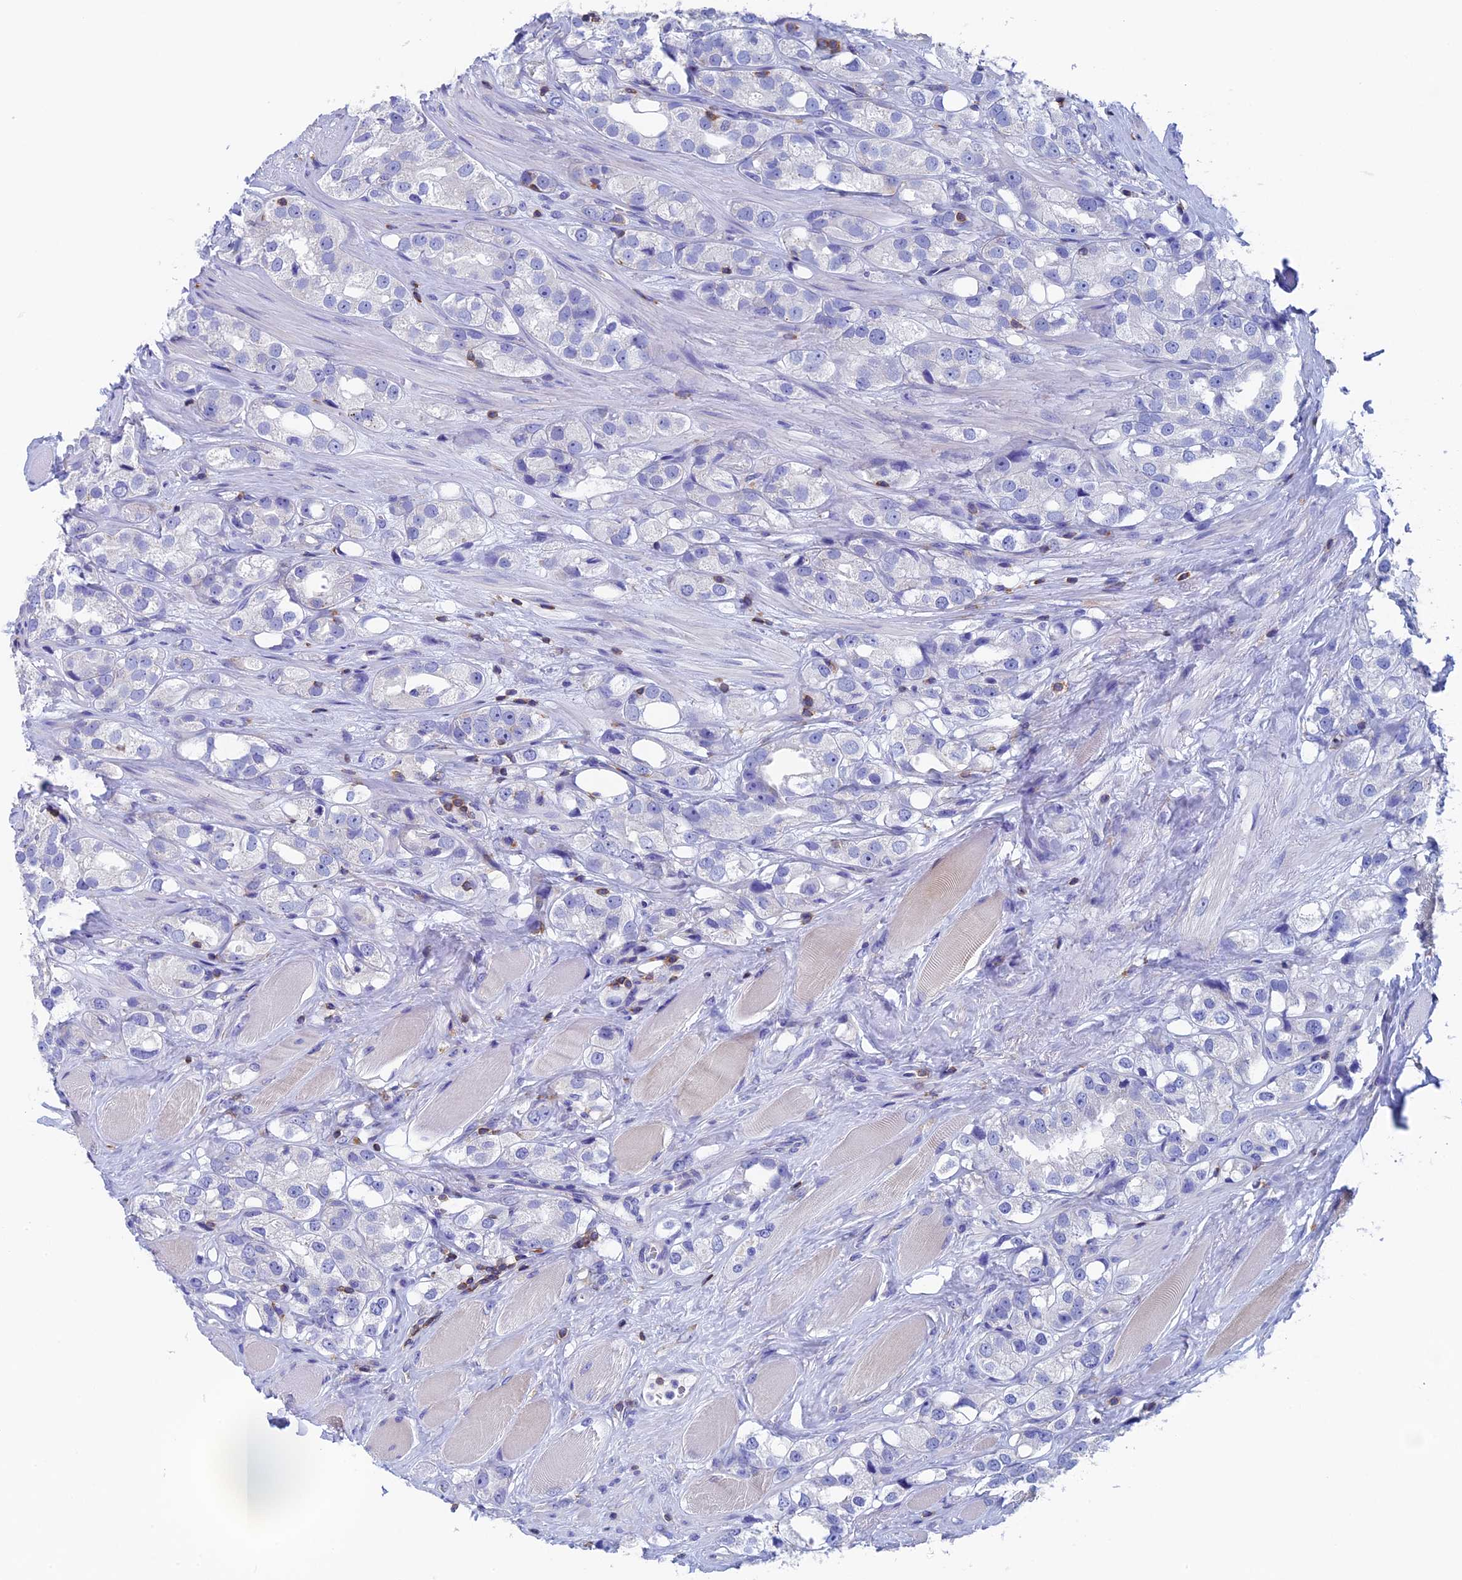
{"staining": {"intensity": "negative", "quantity": "none", "location": "none"}, "tissue": "prostate cancer", "cell_type": "Tumor cells", "image_type": "cancer", "snomed": [{"axis": "morphology", "description": "Adenocarcinoma, NOS"}, {"axis": "topography", "description": "Prostate"}], "caption": "Prostate adenocarcinoma was stained to show a protein in brown. There is no significant staining in tumor cells.", "gene": "SEPTIN1", "patient": {"sex": "male", "age": 79}}